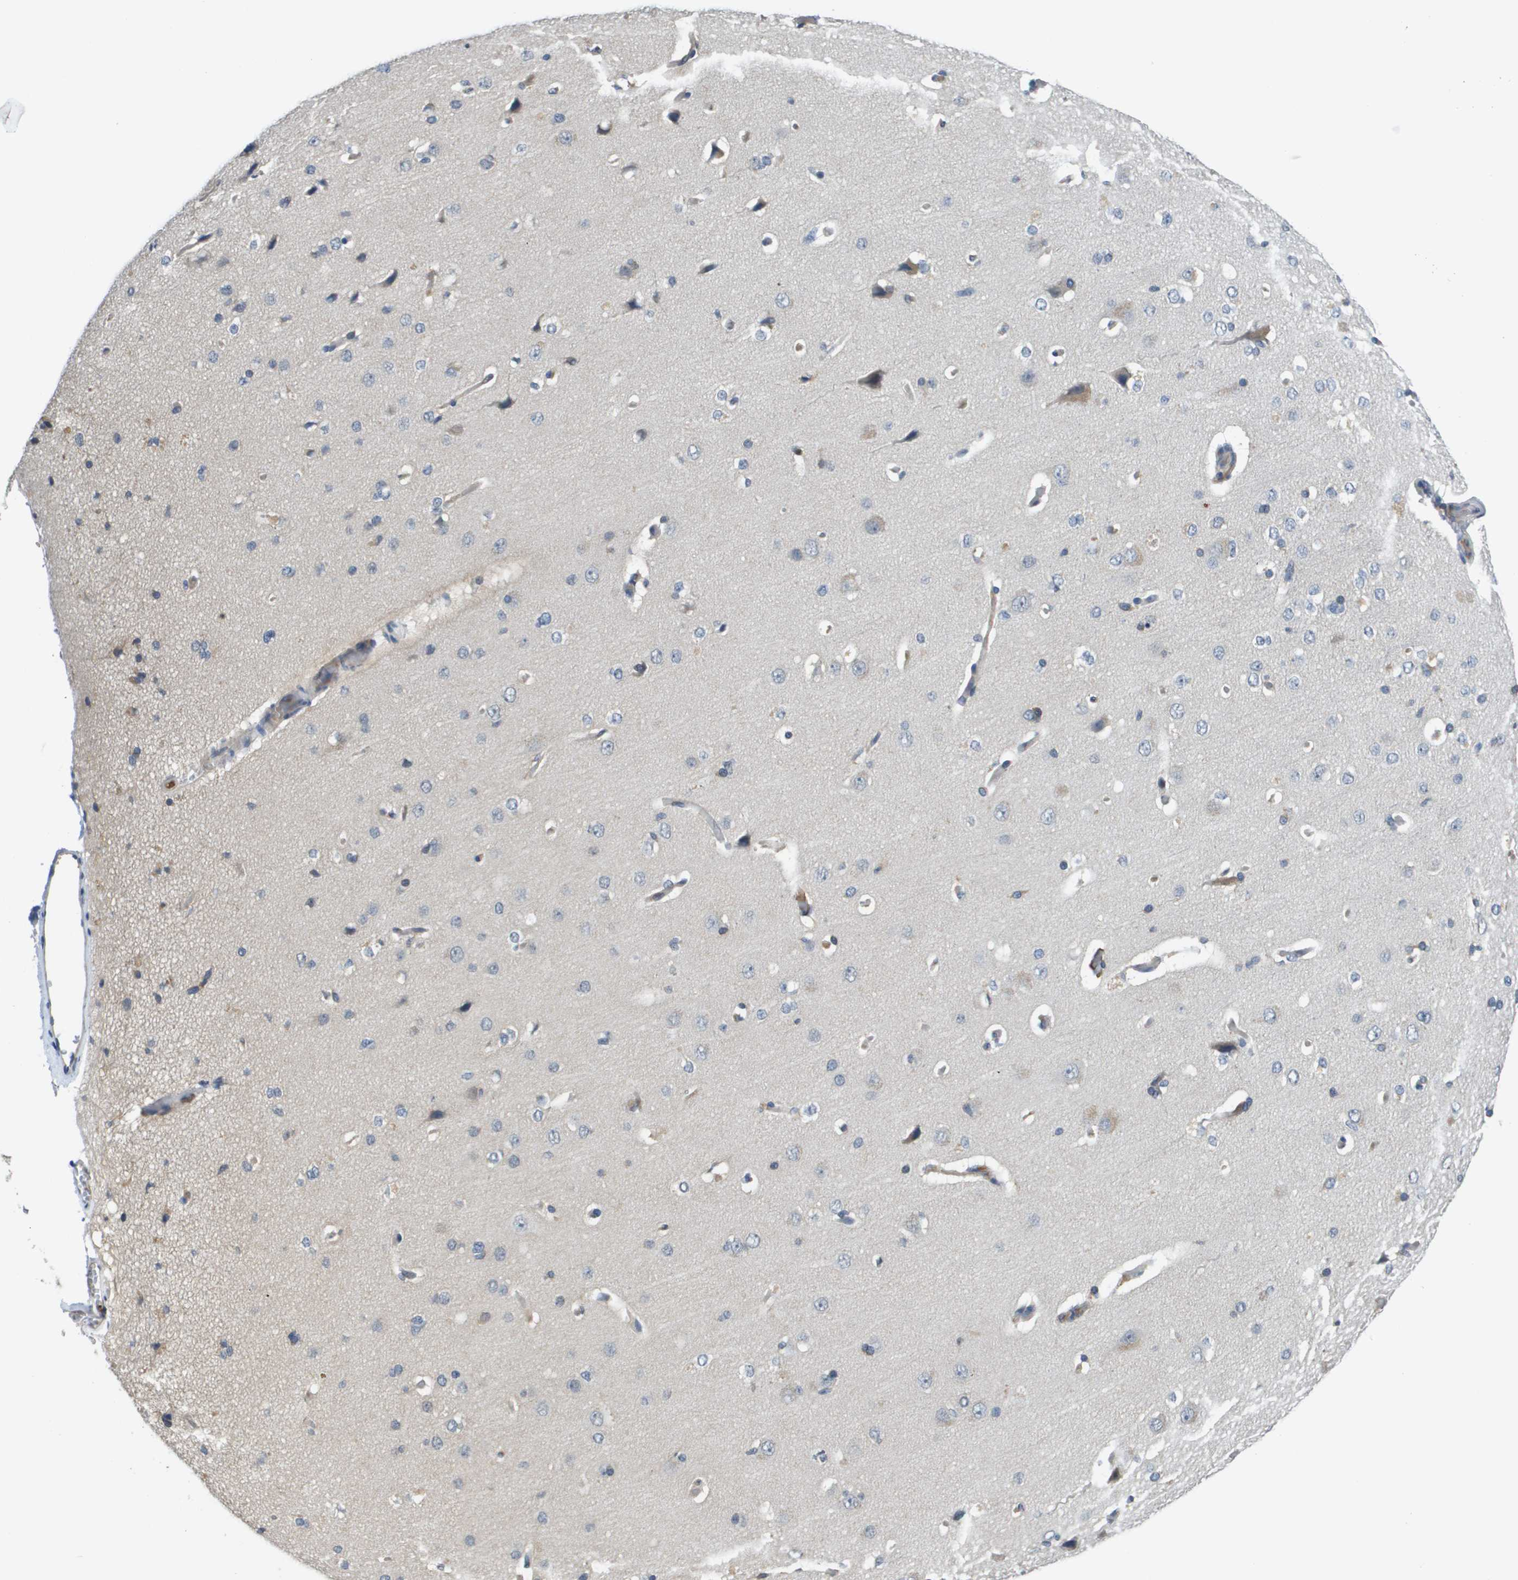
{"staining": {"intensity": "weak", "quantity": "<25%", "location": "cytoplasmic/membranous"}, "tissue": "cerebral cortex", "cell_type": "Endothelial cells", "image_type": "normal", "snomed": [{"axis": "morphology", "description": "Normal tissue, NOS"}, {"axis": "topography", "description": "Cerebral cortex"}], "caption": "Endothelial cells show no significant expression in unremarkable cerebral cortex. (DAB (3,3'-diaminobenzidine) immunohistochemistry visualized using brightfield microscopy, high magnification).", "gene": "SLC16A3", "patient": {"sex": "male", "age": 62}}